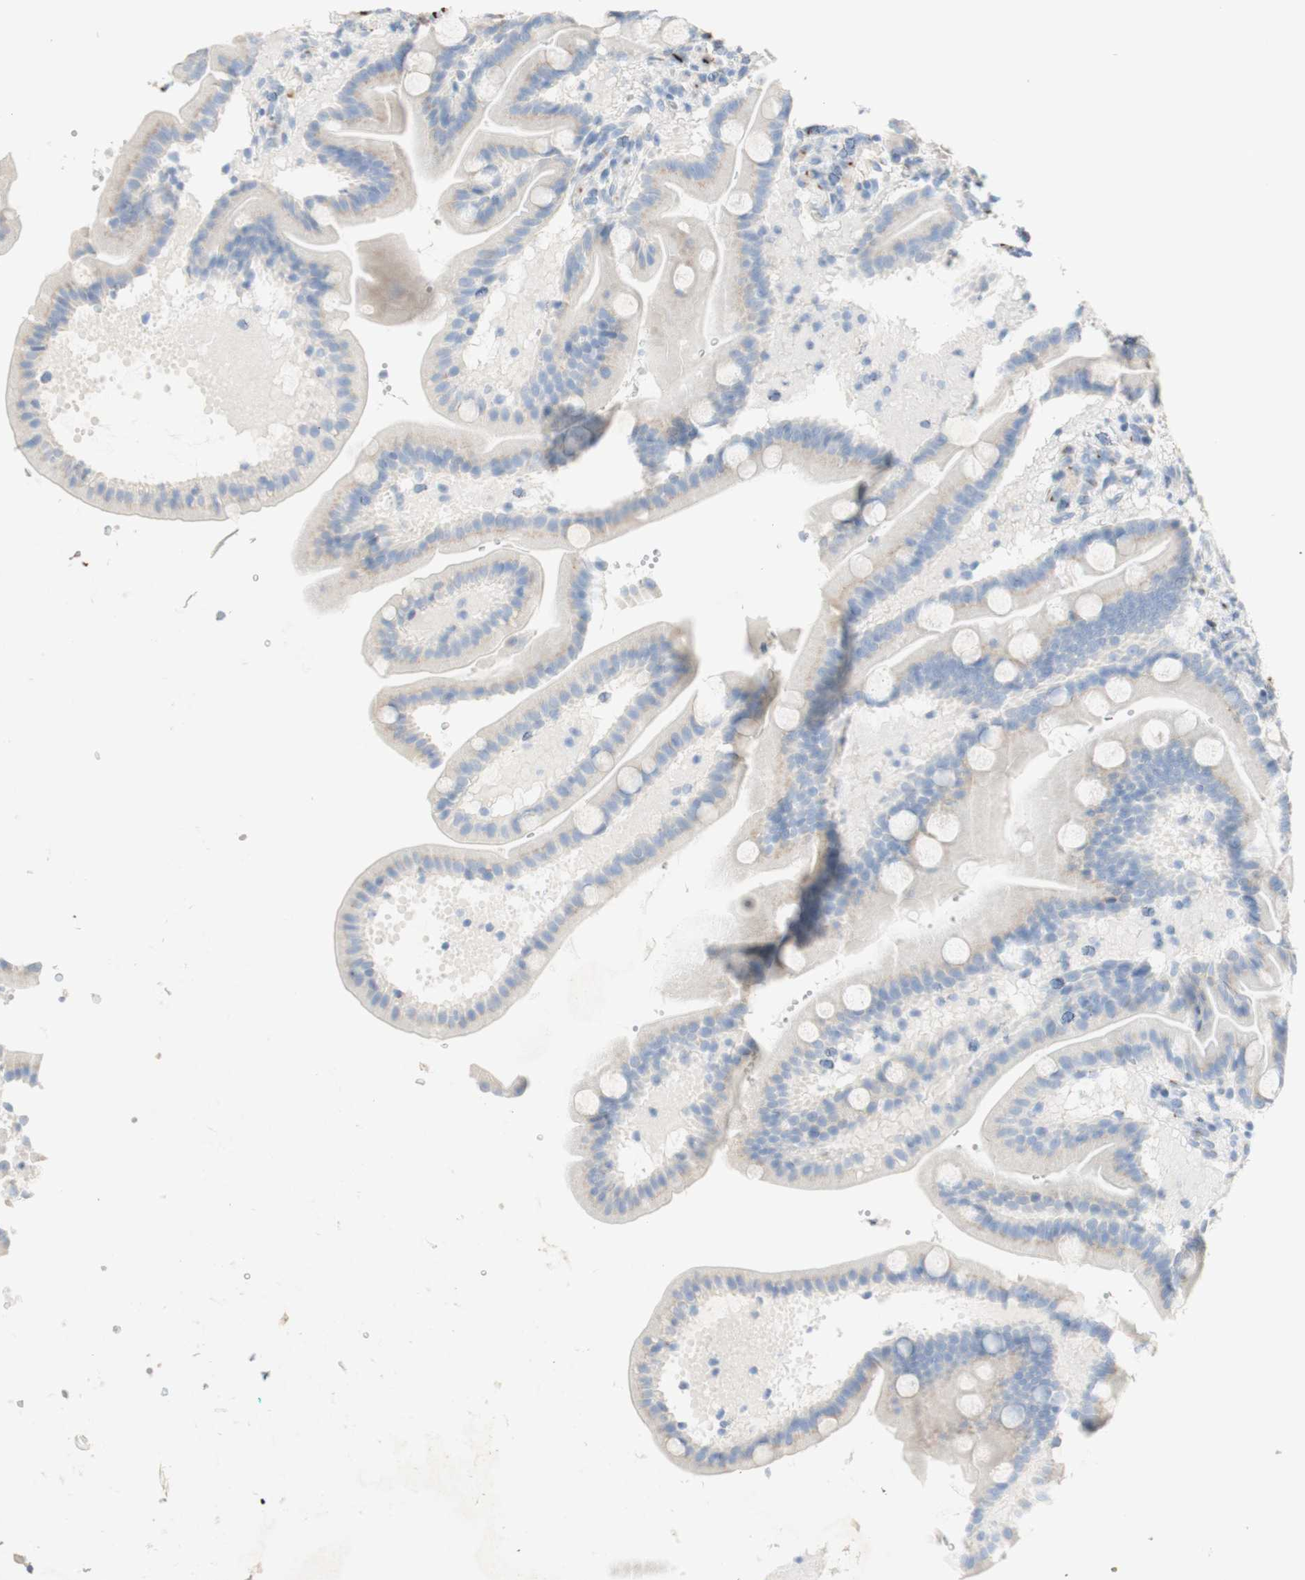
{"staining": {"intensity": "weak", "quantity": ">75%", "location": "cytoplasmic/membranous"}, "tissue": "duodenum", "cell_type": "Glandular cells", "image_type": "normal", "snomed": [{"axis": "morphology", "description": "Normal tissue, NOS"}, {"axis": "topography", "description": "Duodenum"}], "caption": "DAB immunohistochemical staining of normal human duodenum shows weak cytoplasmic/membranous protein expression in about >75% of glandular cells.", "gene": "MANEA", "patient": {"sex": "male", "age": 54}}